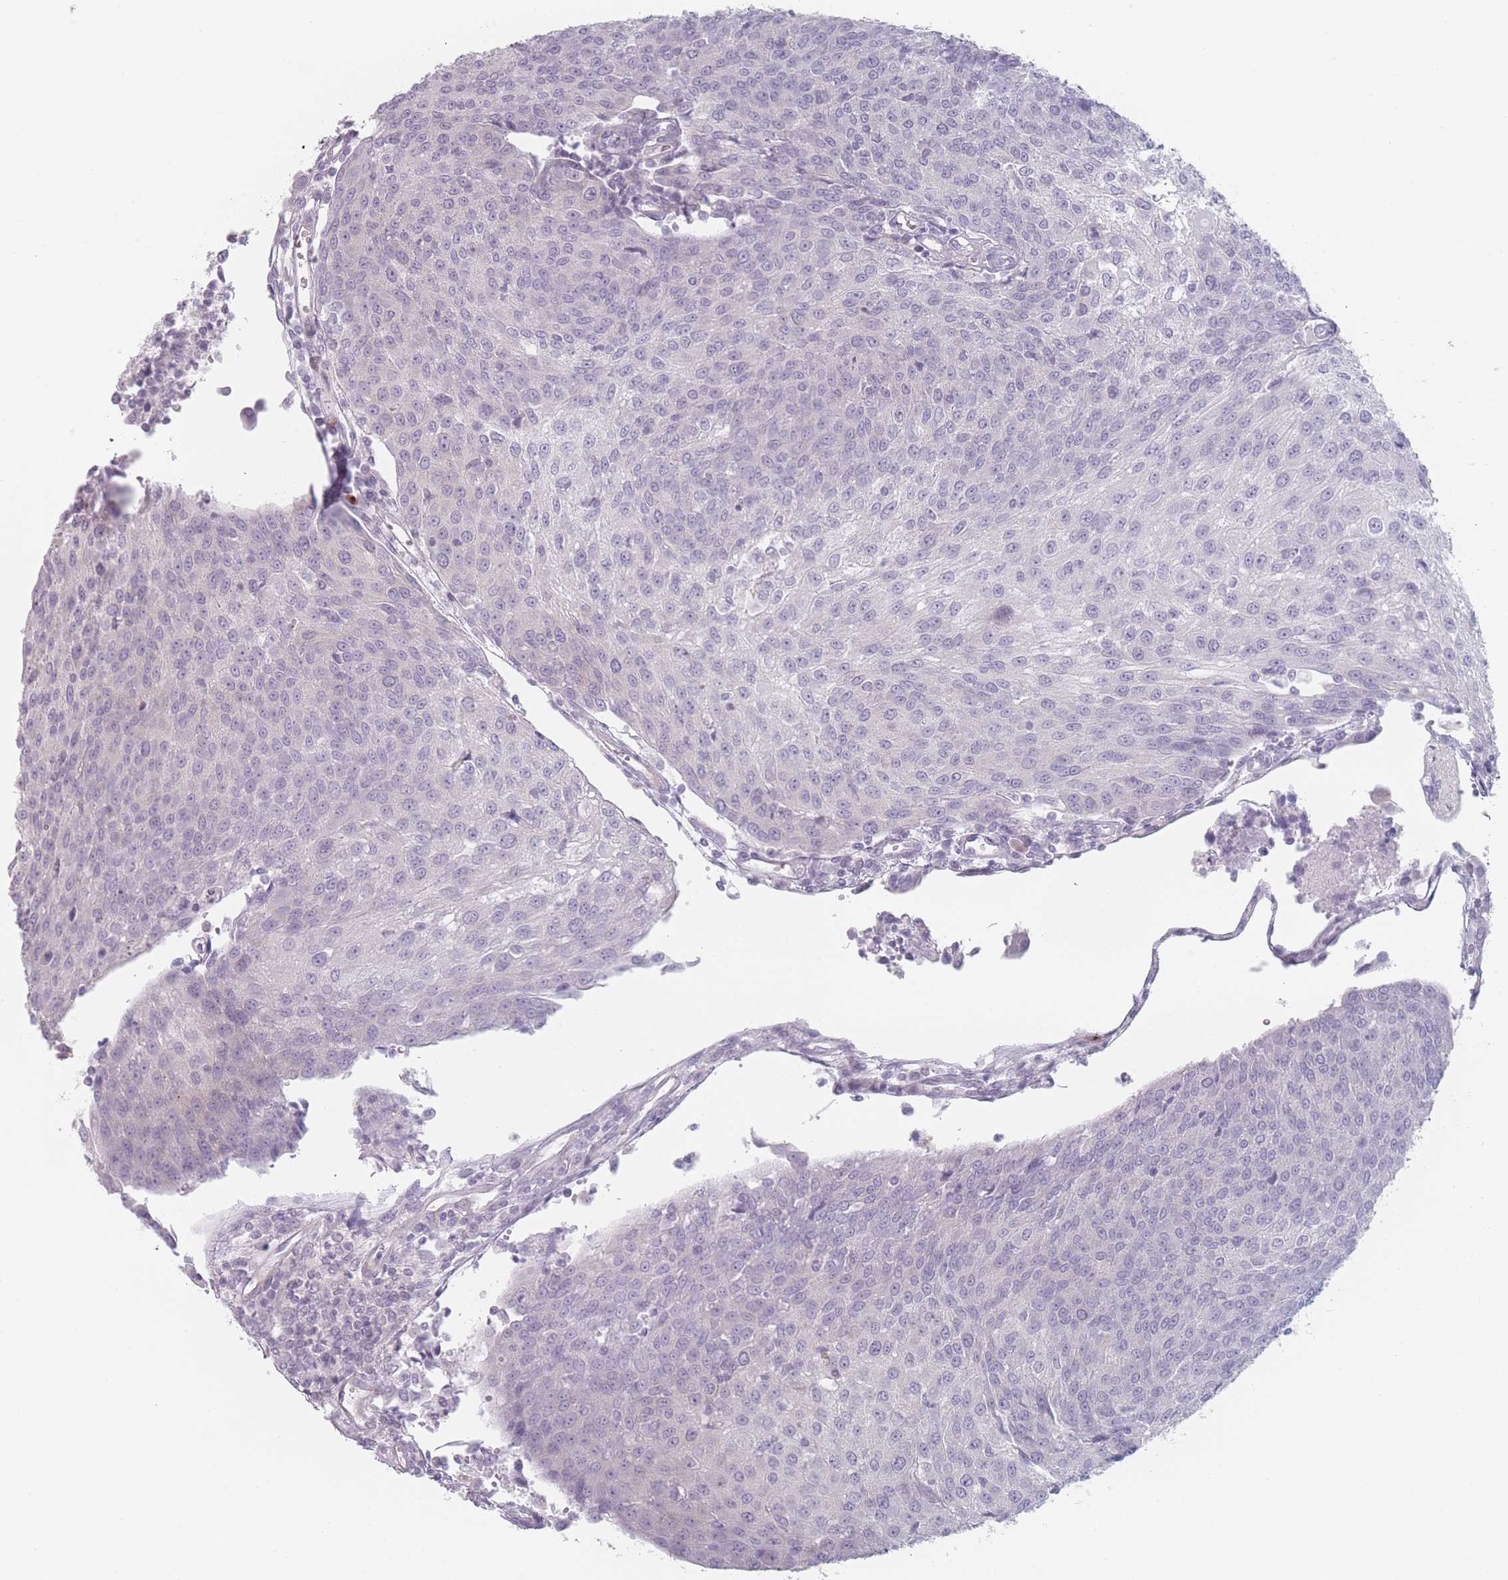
{"staining": {"intensity": "negative", "quantity": "none", "location": "none"}, "tissue": "urothelial cancer", "cell_type": "Tumor cells", "image_type": "cancer", "snomed": [{"axis": "morphology", "description": "Urothelial carcinoma, High grade"}, {"axis": "topography", "description": "Urinary bladder"}], "caption": "There is no significant expression in tumor cells of high-grade urothelial carcinoma.", "gene": "RNF4", "patient": {"sex": "female", "age": 85}}